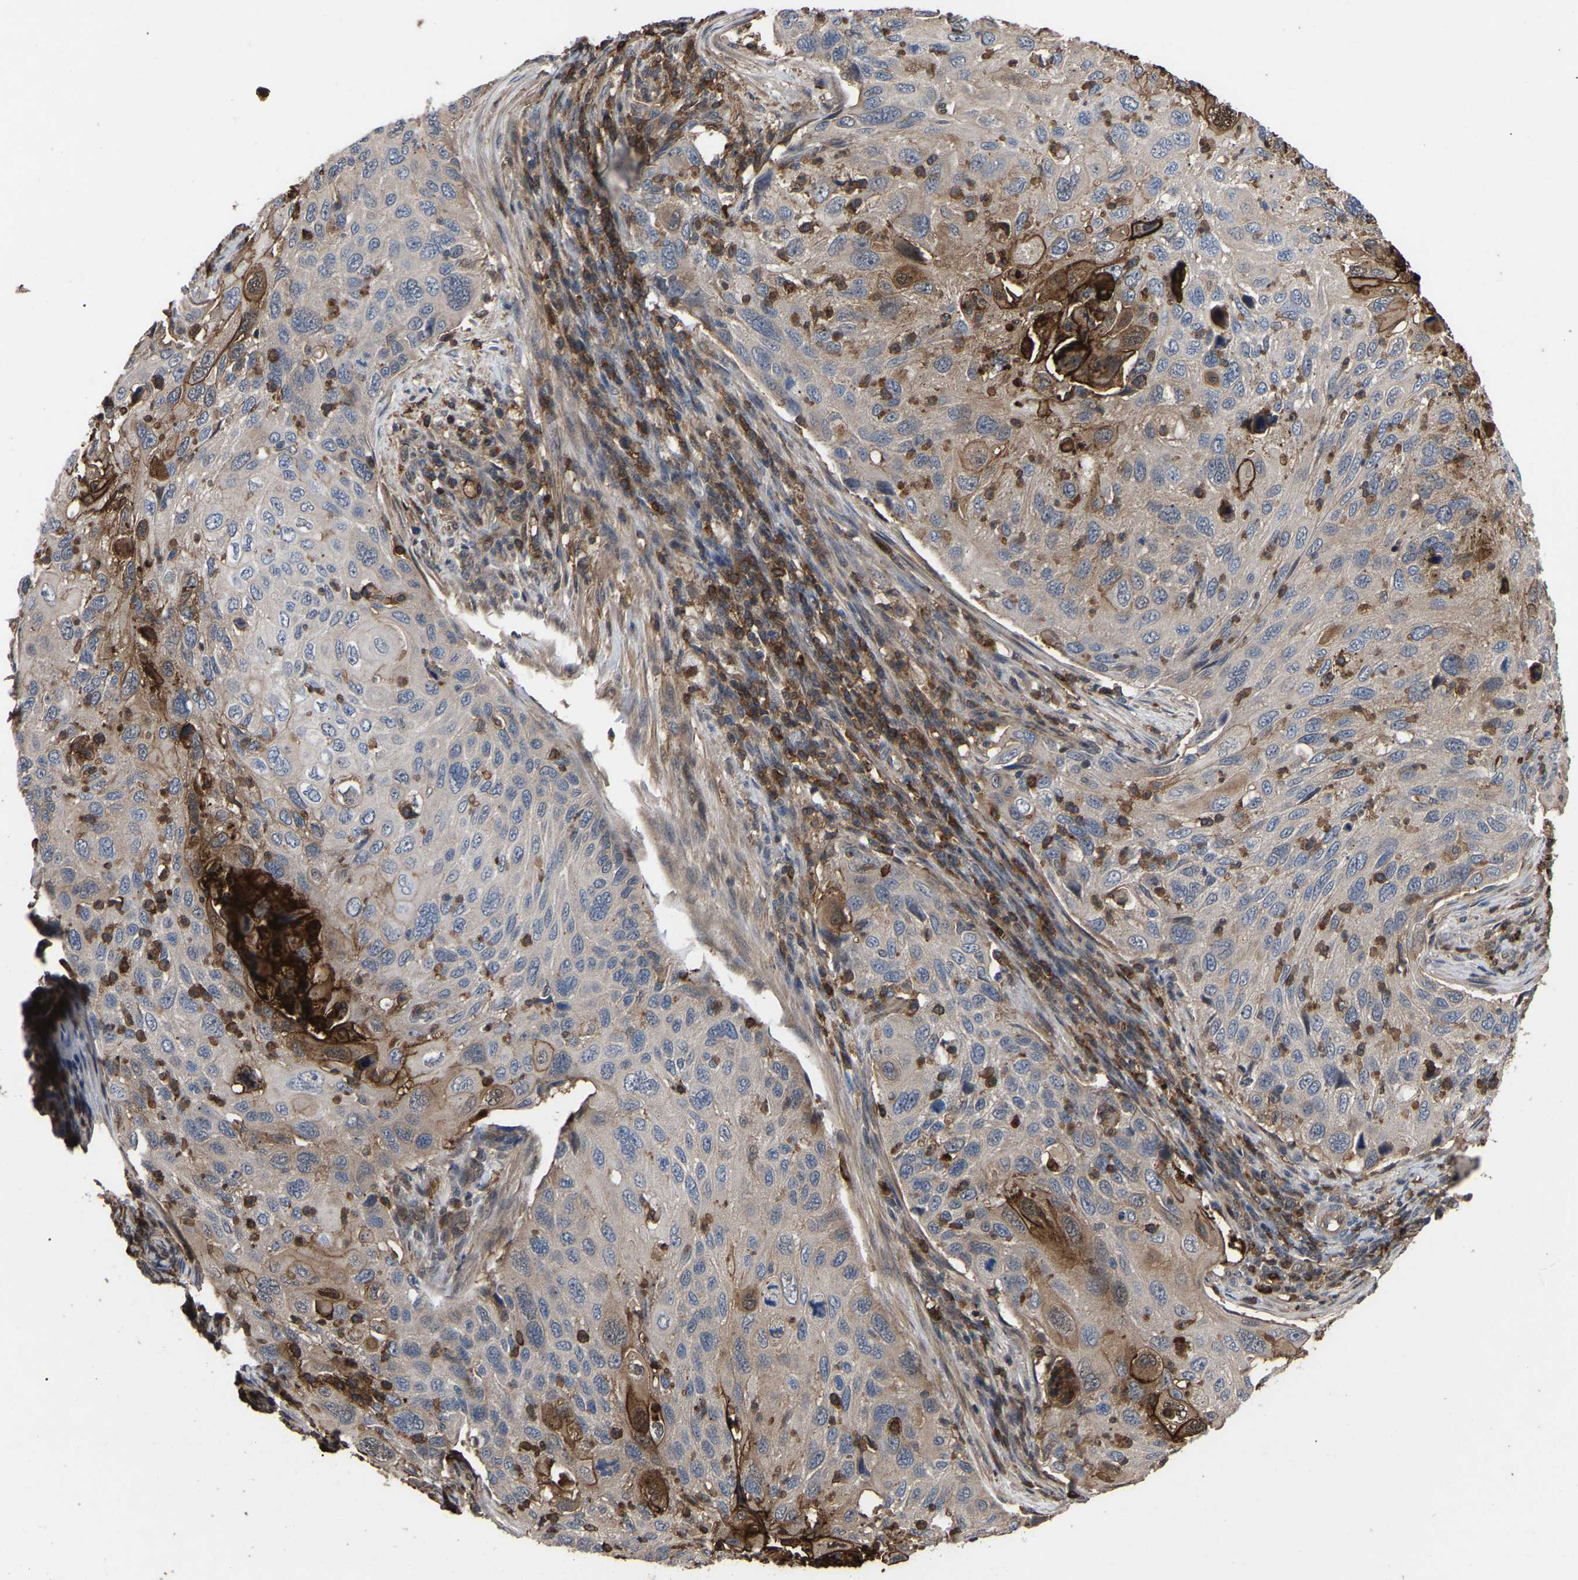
{"staining": {"intensity": "strong", "quantity": "<25%", "location": "cytoplasmic/membranous"}, "tissue": "cervical cancer", "cell_type": "Tumor cells", "image_type": "cancer", "snomed": [{"axis": "morphology", "description": "Squamous cell carcinoma, NOS"}, {"axis": "topography", "description": "Cervix"}], "caption": "About <25% of tumor cells in human cervical cancer (squamous cell carcinoma) reveal strong cytoplasmic/membranous protein positivity as visualized by brown immunohistochemical staining.", "gene": "CIT", "patient": {"sex": "female", "age": 70}}